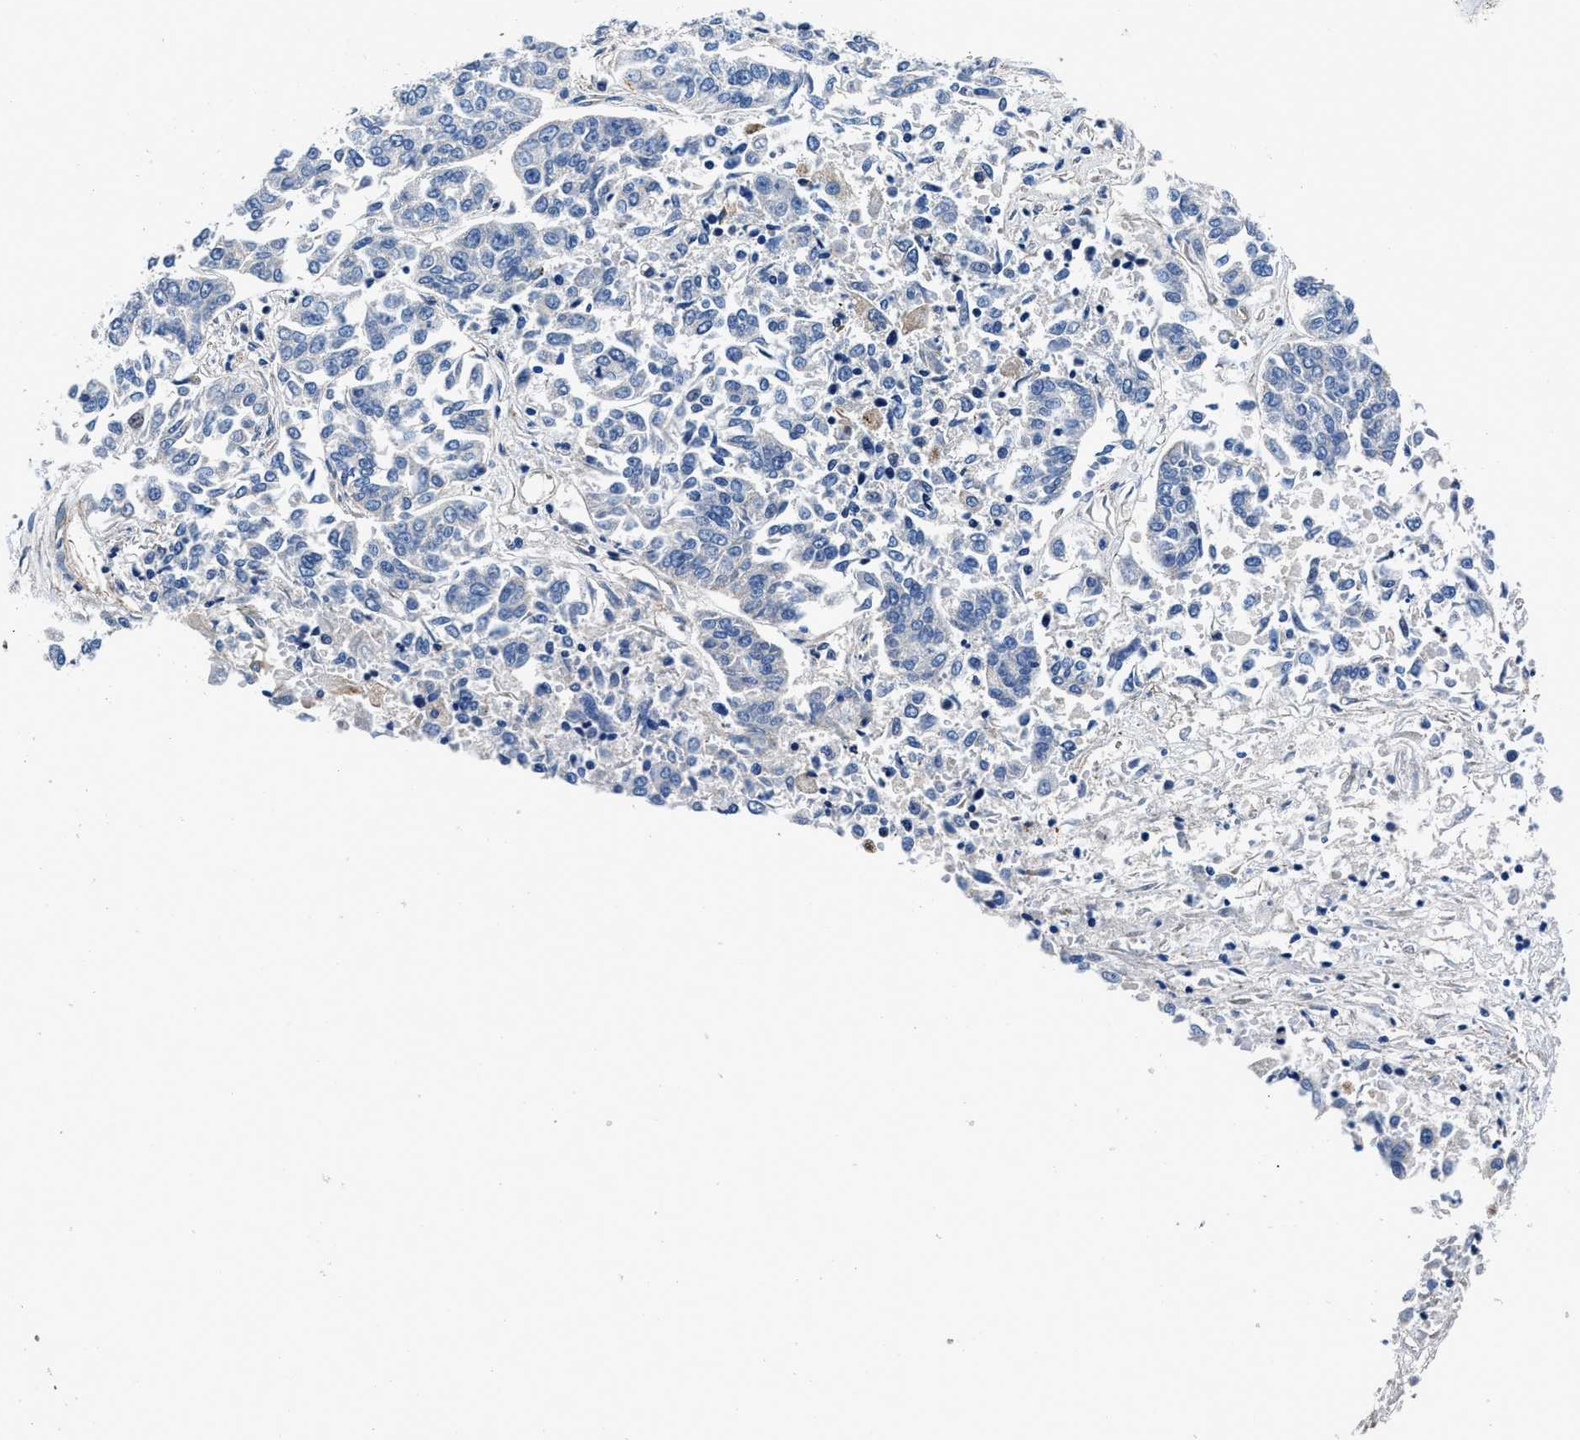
{"staining": {"intensity": "negative", "quantity": "none", "location": "none"}, "tissue": "lung cancer", "cell_type": "Tumor cells", "image_type": "cancer", "snomed": [{"axis": "morphology", "description": "Adenocarcinoma, NOS"}, {"axis": "topography", "description": "Lung"}], "caption": "Tumor cells show no significant positivity in lung cancer.", "gene": "DAG1", "patient": {"sex": "male", "age": 84}}